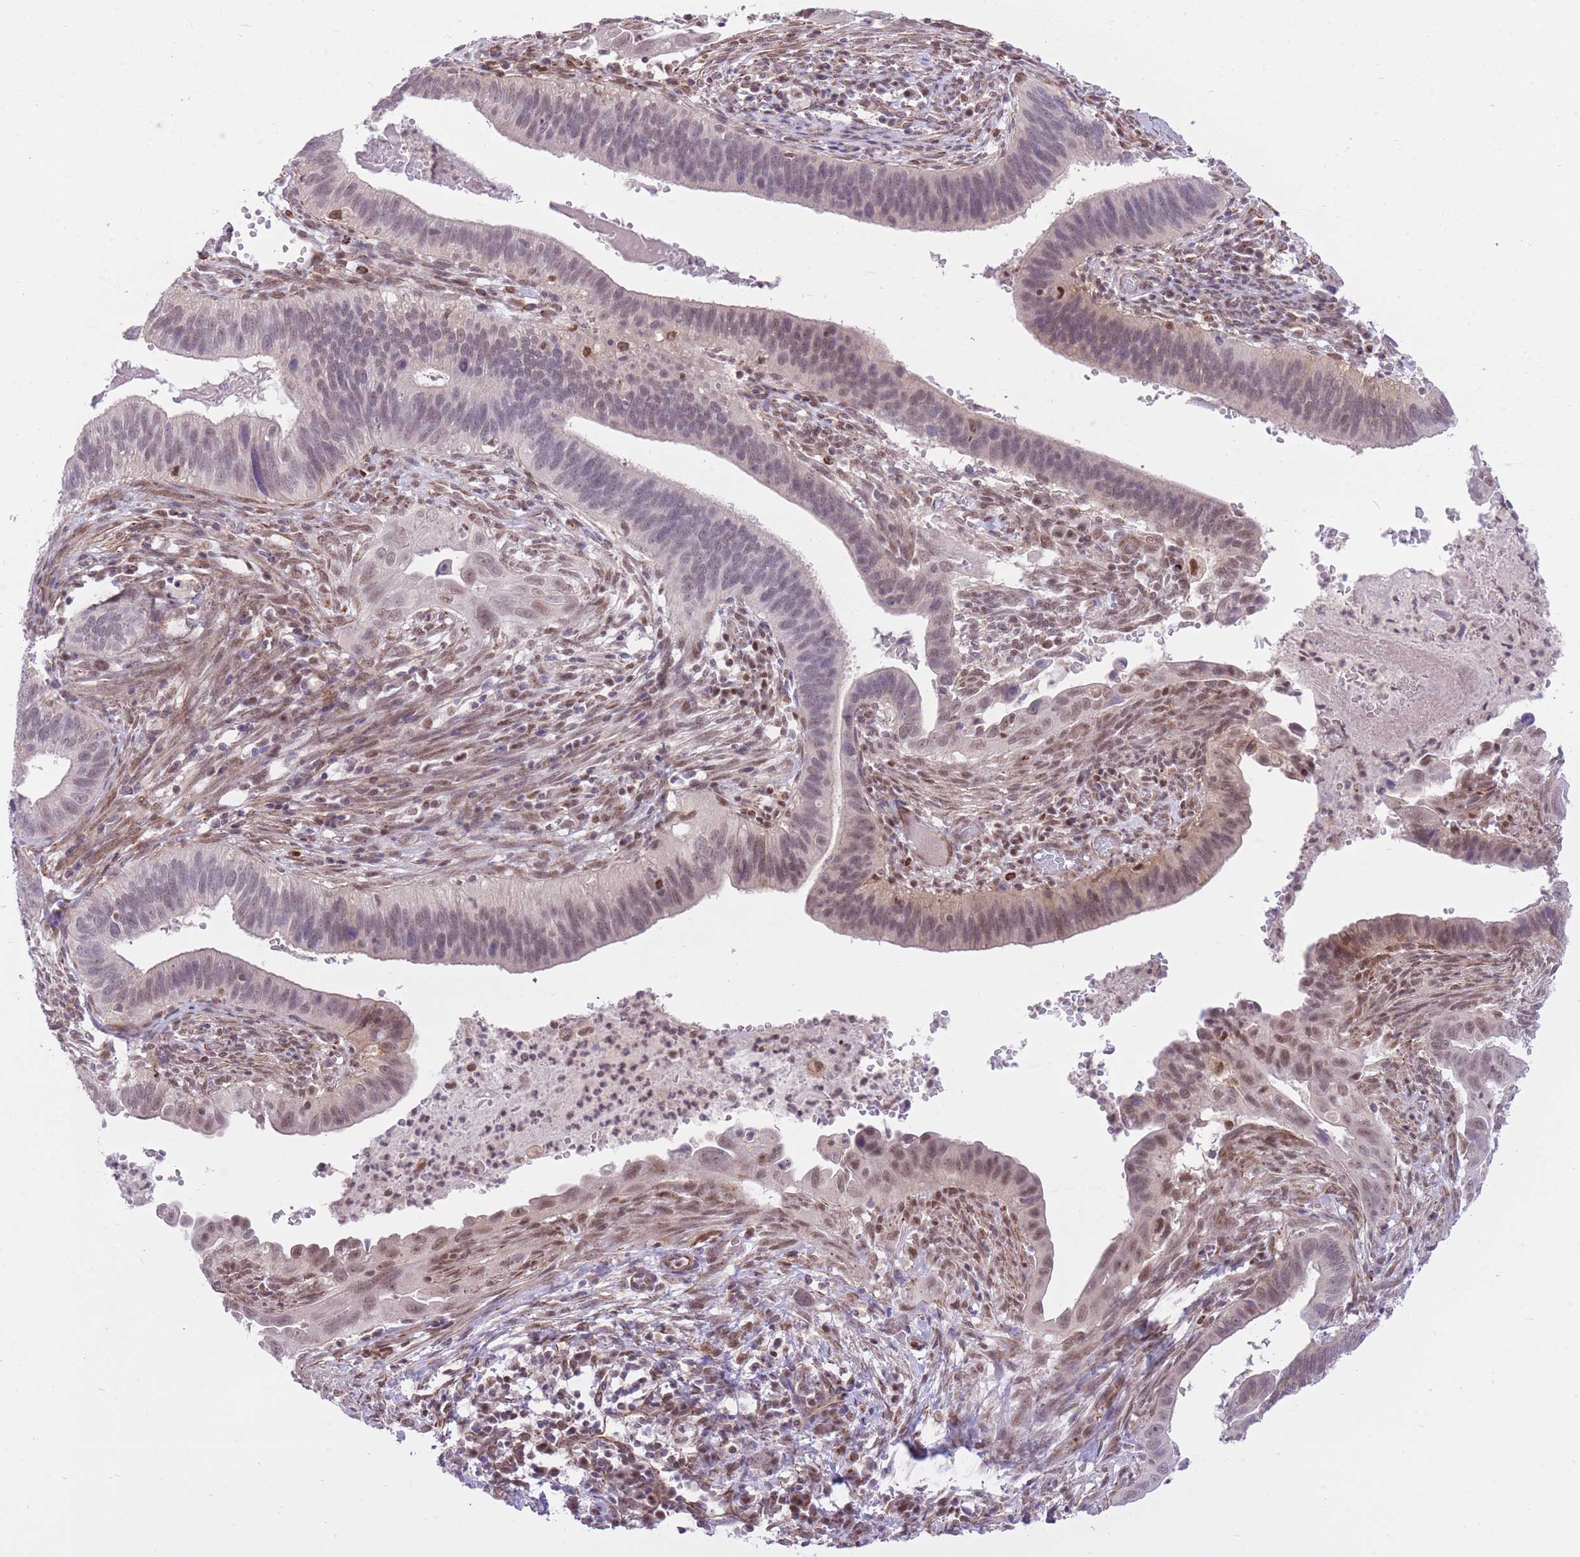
{"staining": {"intensity": "weak", "quantity": "25%-75%", "location": "nuclear"}, "tissue": "cervical cancer", "cell_type": "Tumor cells", "image_type": "cancer", "snomed": [{"axis": "morphology", "description": "Adenocarcinoma, NOS"}, {"axis": "topography", "description": "Cervix"}], "caption": "Cervical adenocarcinoma tissue exhibits weak nuclear expression in about 25%-75% of tumor cells, visualized by immunohistochemistry.", "gene": "ELL", "patient": {"sex": "female", "age": 42}}